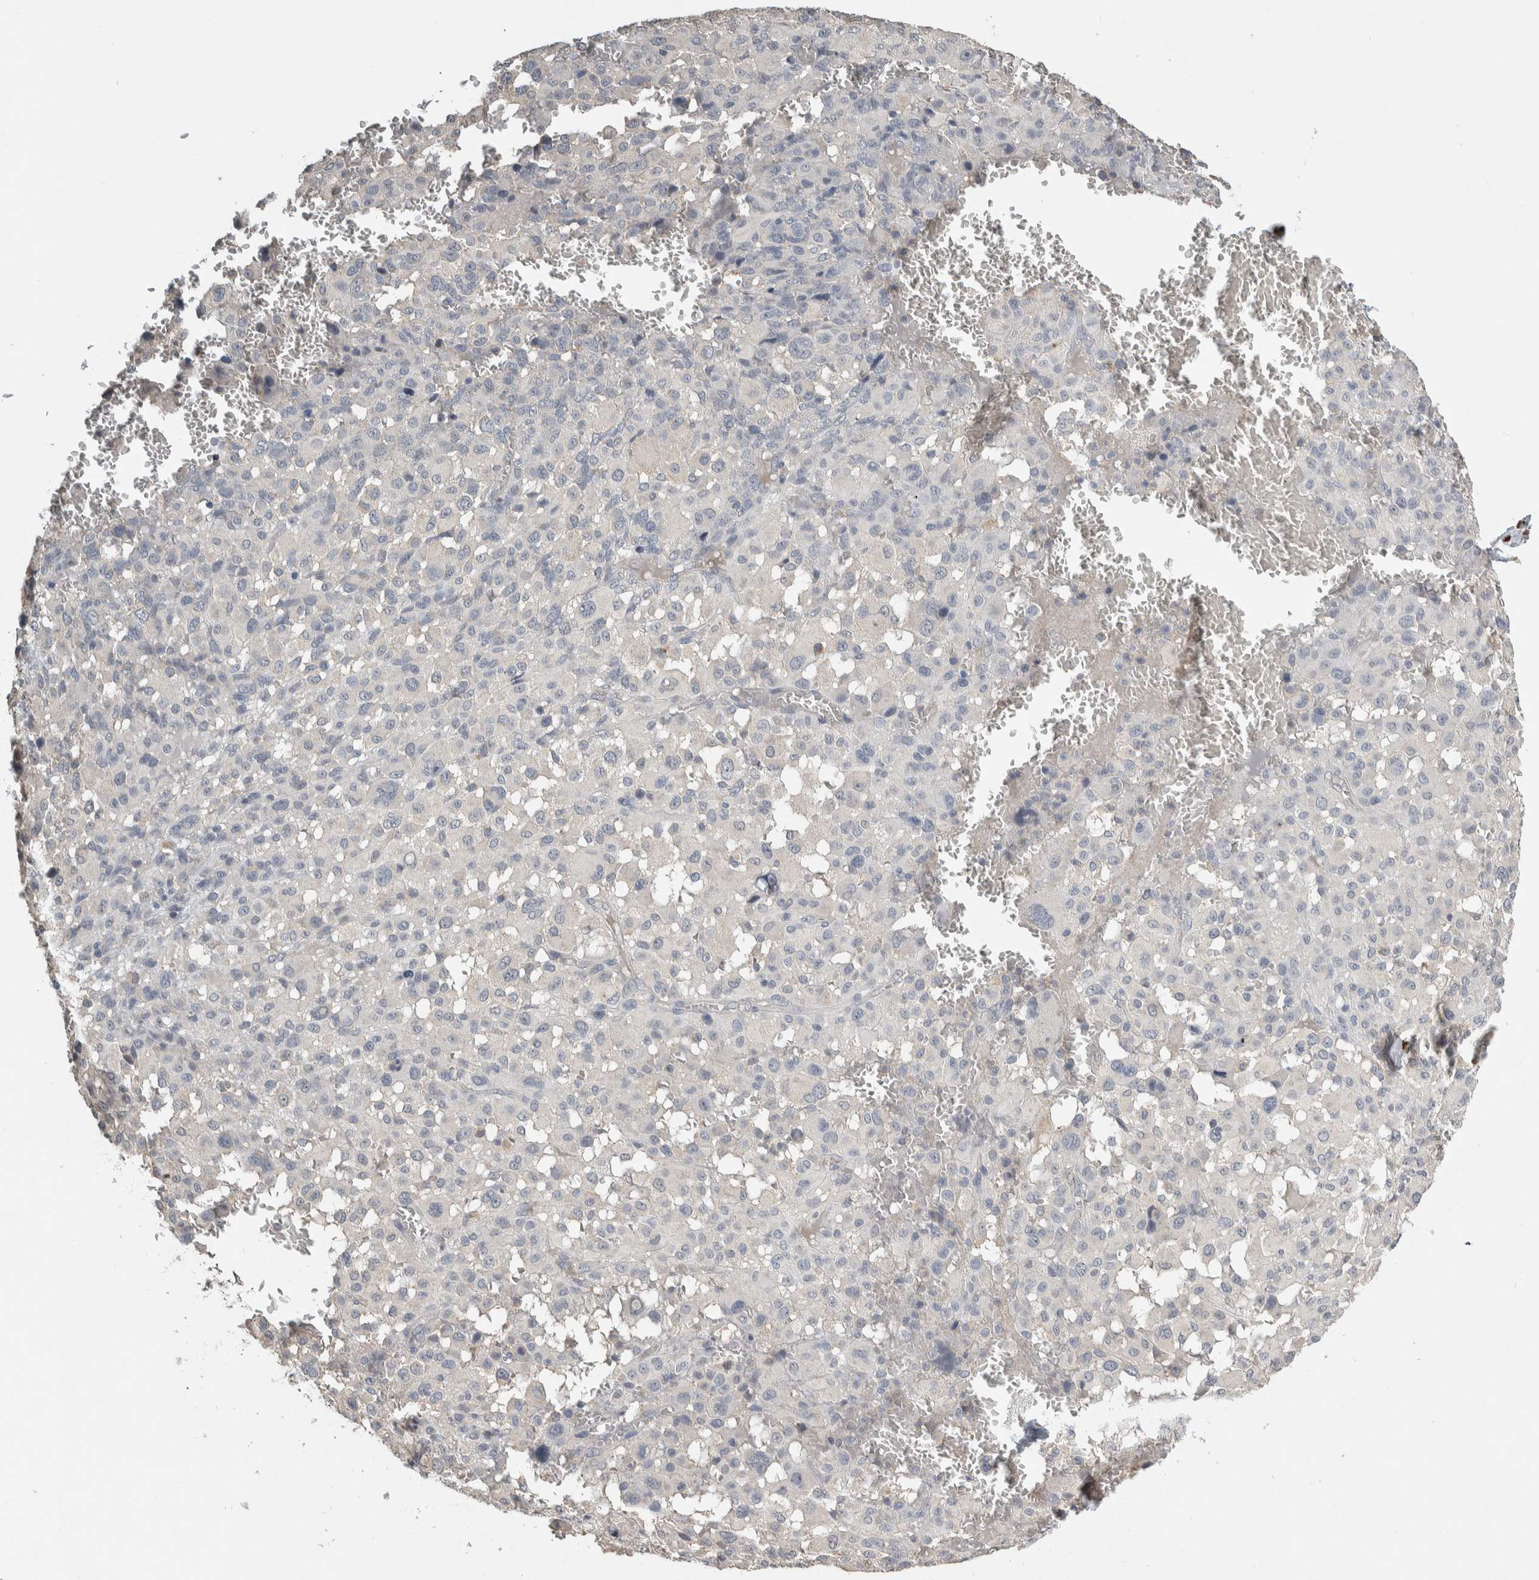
{"staining": {"intensity": "negative", "quantity": "none", "location": "none"}, "tissue": "melanoma", "cell_type": "Tumor cells", "image_type": "cancer", "snomed": [{"axis": "morphology", "description": "Malignant melanoma, Metastatic site"}, {"axis": "topography", "description": "Skin"}], "caption": "Immunohistochemical staining of human melanoma demonstrates no significant positivity in tumor cells.", "gene": "EIF3H", "patient": {"sex": "female", "age": 74}}